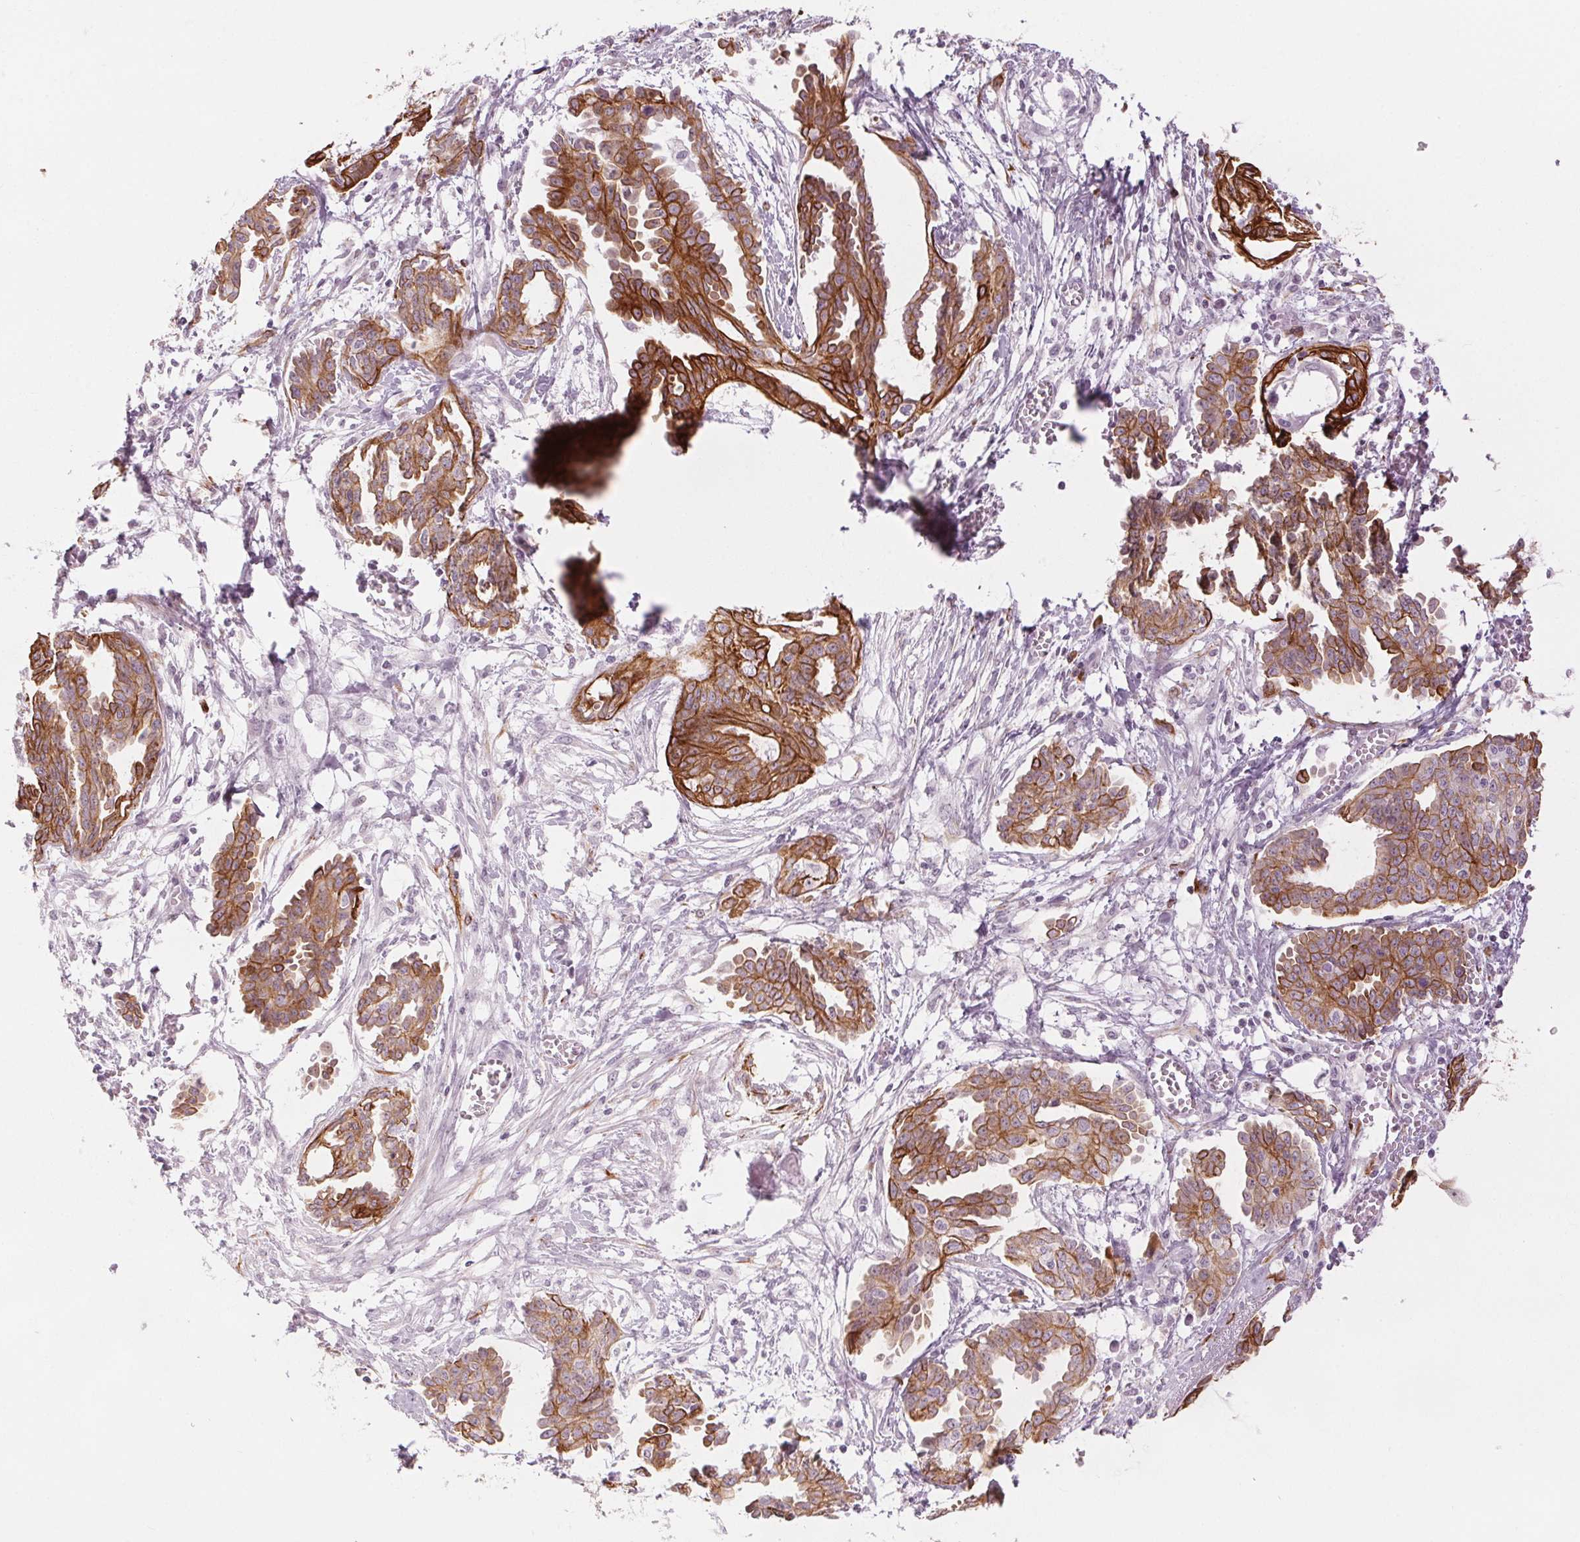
{"staining": {"intensity": "strong", "quantity": "25%-75%", "location": "cytoplasmic/membranous"}, "tissue": "ovarian cancer", "cell_type": "Tumor cells", "image_type": "cancer", "snomed": [{"axis": "morphology", "description": "Cystadenocarcinoma, serous, NOS"}, {"axis": "topography", "description": "Ovary"}], "caption": "High-power microscopy captured an immunohistochemistry micrograph of serous cystadenocarcinoma (ovarian), revealing strong cytoplasmic/membranous expression in about 25%-75% of tumor cells.", "gene": "SCTR", "patient": {"sex": "female", "age": 71}}